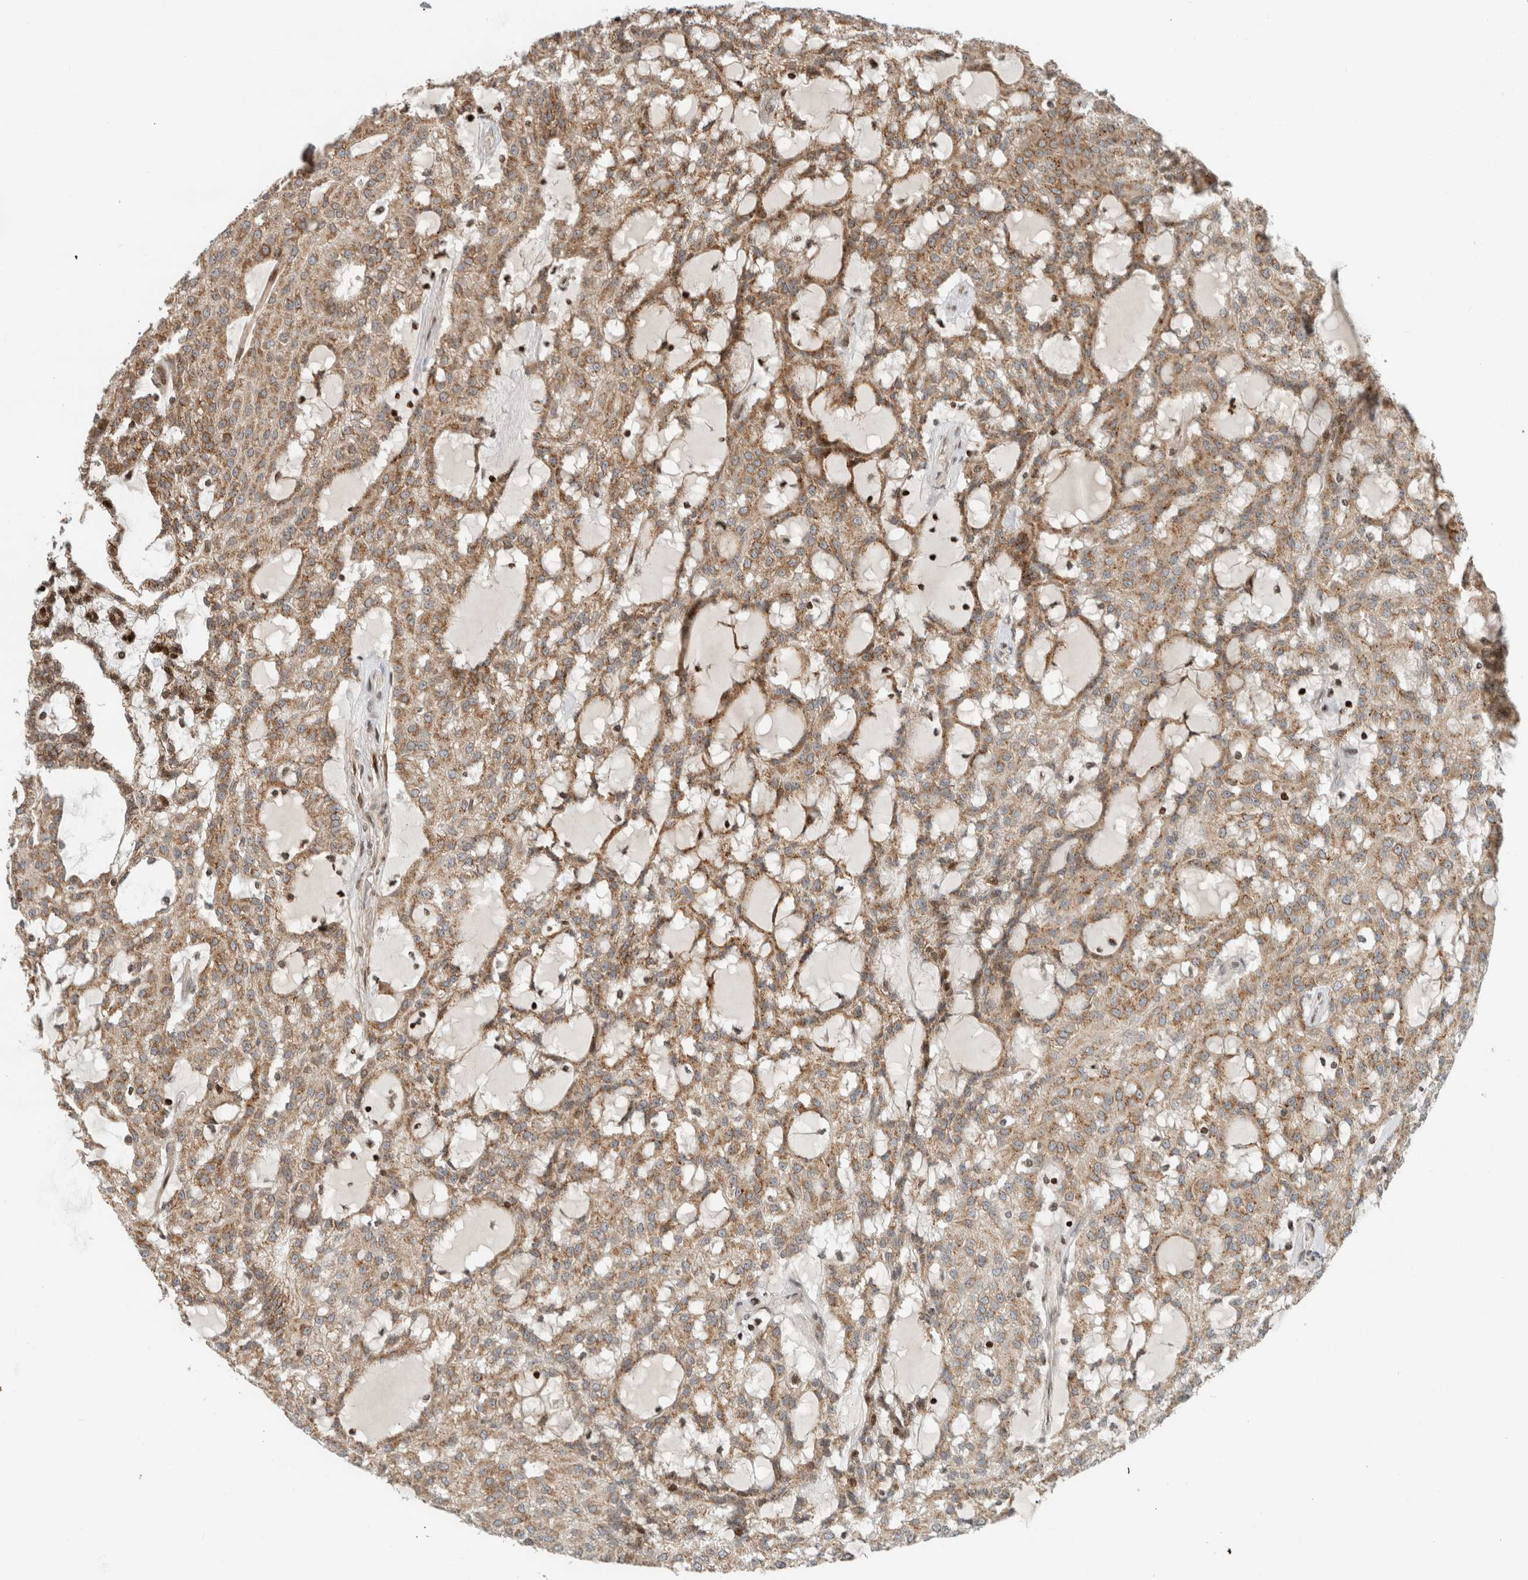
{"staining": {"intensity": "moderate", "quantity": ">75%", "location": "cytoplasmic/membranous"}, "tissue": "renal cancer", "cell_type": "Tumor cells", "image_type": "cancer", "snomed": [{"axis": "morphology", "description": "Adenocarcinoma, NOS"}, {"axis": "topography", "description": "Kidney"}], "caption": "Human adenocarcinoma (renal) stained for a protein (brown) displays moderate cytoplasmic/membranous positive expression in approximately >75% of tumor cells.", "gene": "GINS4", "patient": {"sex": "male", "age": 63}}